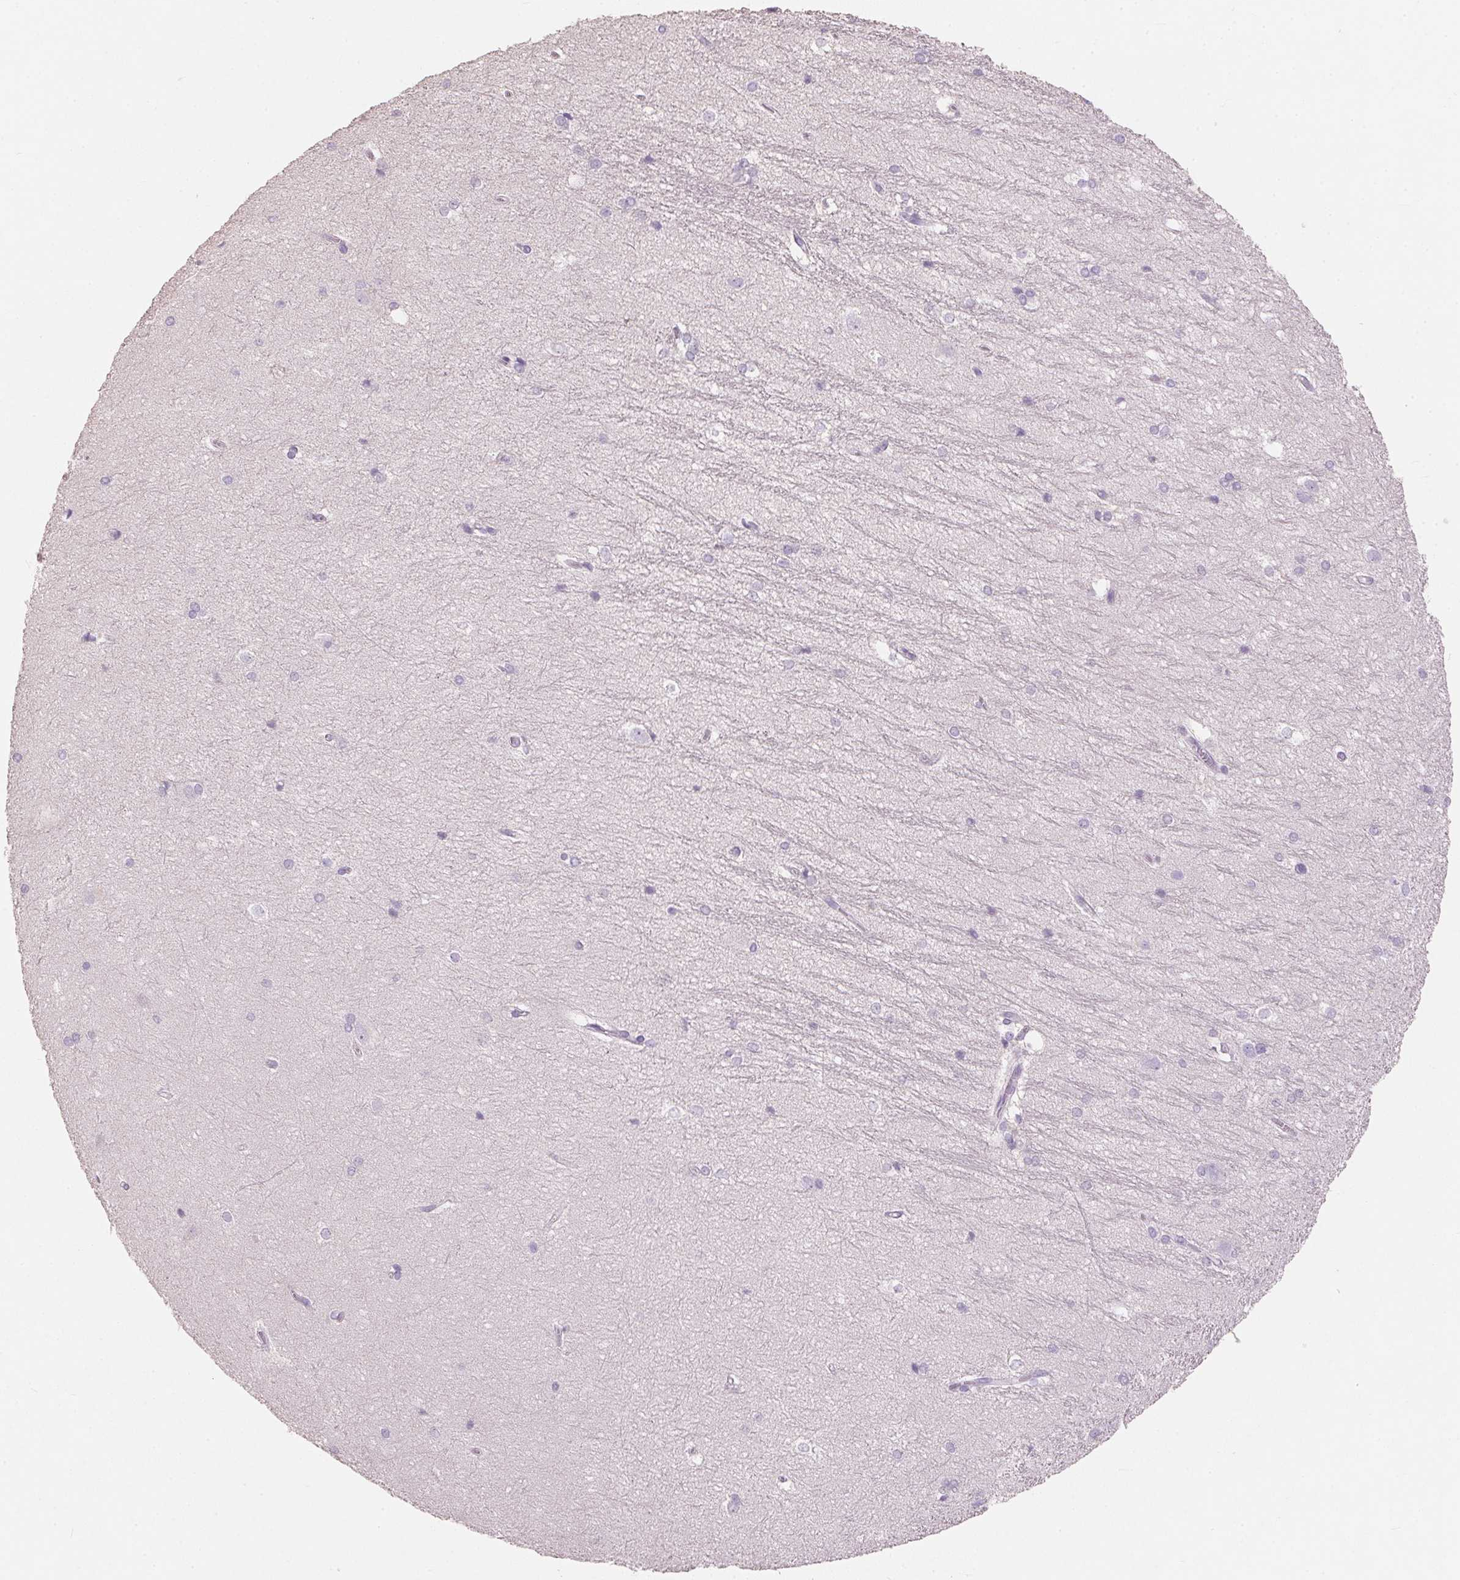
{"staining": {"intensity": "negative", "quantity": "none", "location": "none"}, "tissue": "hippocampus", "cell_type": "Glial cells", "image_type": "normal", "snomed": [{"axis": "morphology", "description": "Normal tissue, NOS"}, {"axis": "topography", "description": "Cerebral cortex"}, {"axis": "topography", "description": "Hippocampus"}], "caption": "DAB (3,3'-diaminobenzidine) immunohistochemical staining of normal human hippocampus reveals no significant positivity in glial cells. (Brightfield microscopy of DAB immunohistochemistry (IHC) at high magnification).", "gene": "HSD17B1", "patient": {"sex": "female", "age": 19}}